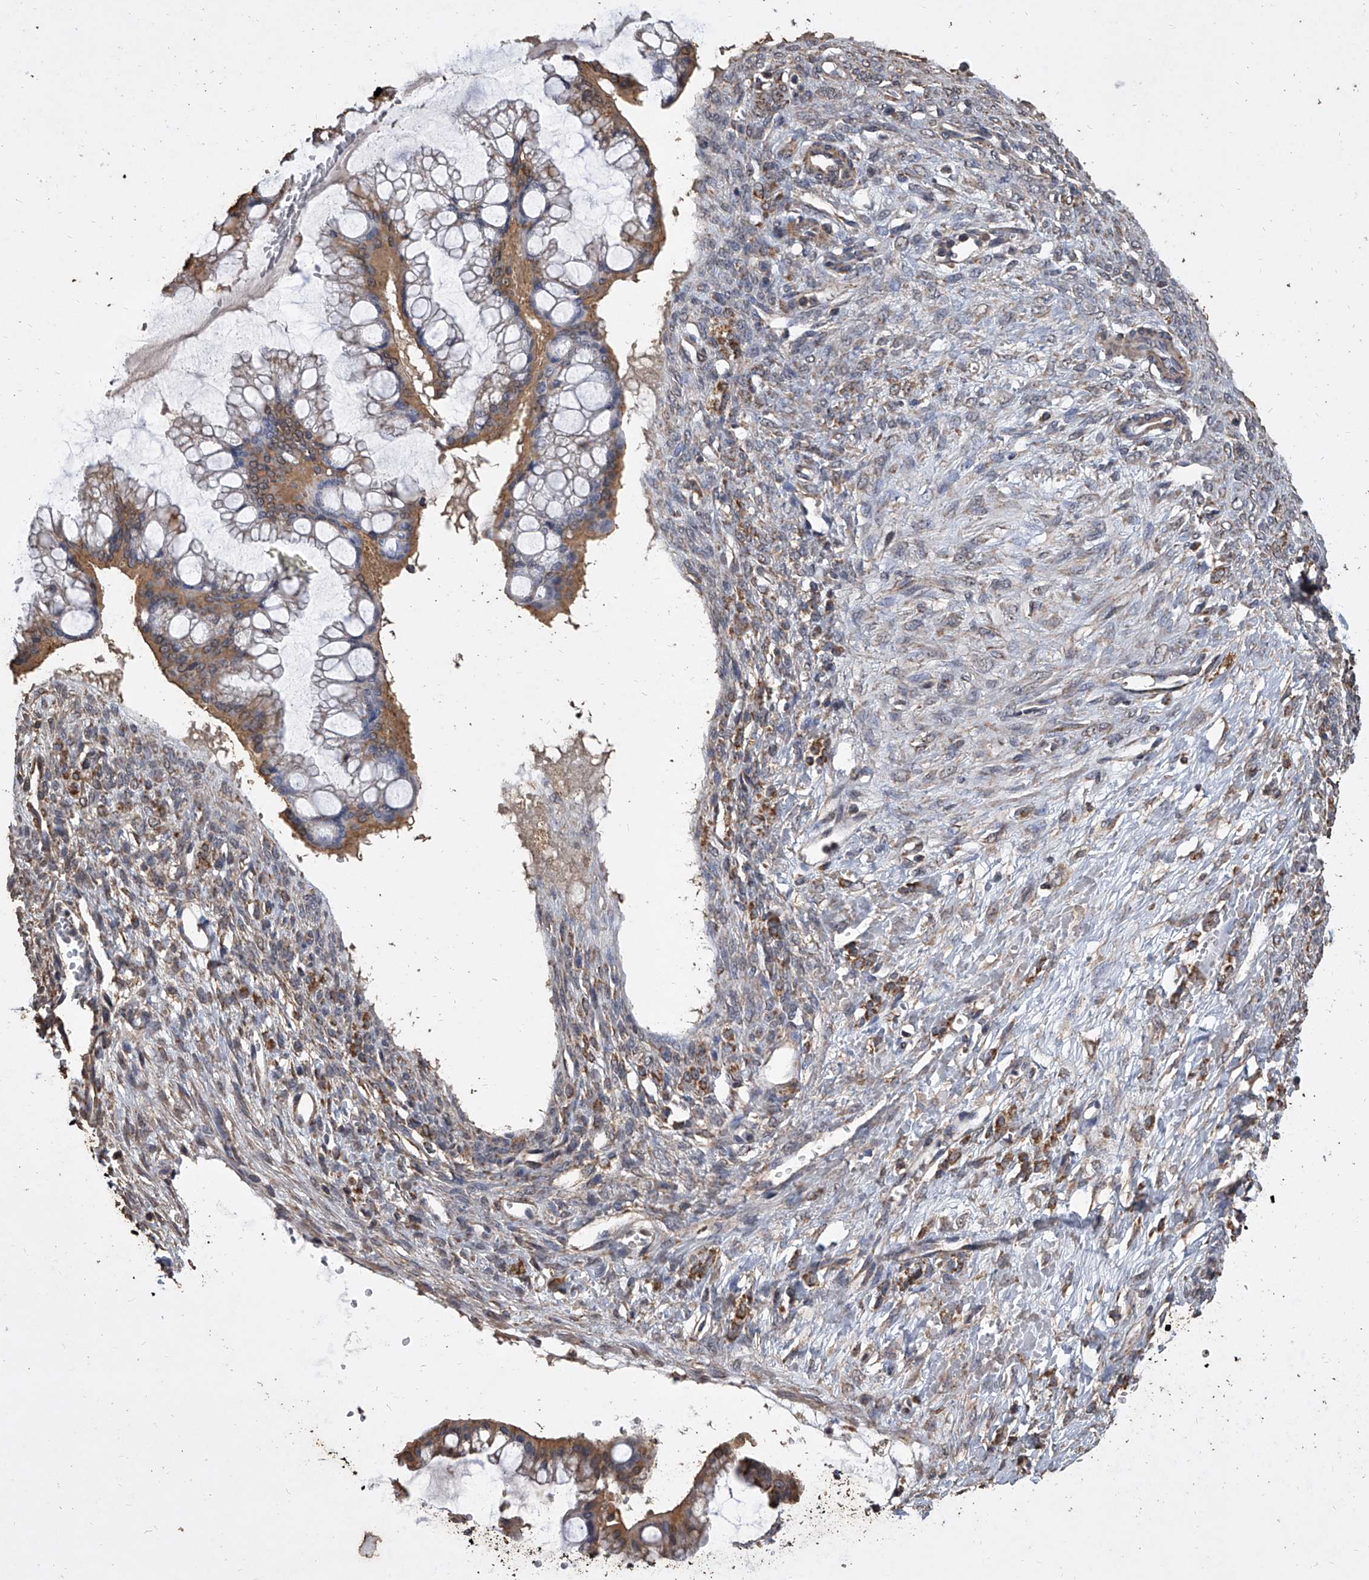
{"staining": {"intensity": "moderate", "quantity": ">75%", "location": "cytoplasmic/membranous"}, "tissue": "ovarian cancer", "cell_type": "Tumor cells", "image_type": "cancer", "snomed": [{"axis": "morphology", "description": "Cystadenocarcinoma, mucinous, NOS"}, {"axis": "topography", "description": "Ovary"}], "caption": "Tumor cells reveal moderate cytoplasmic/membranous staining in about >75% of cells in ovarian mucinous cystadenocarcinoma.", "gene": "MRPL28", "patient": {"sex": "female", "age": 73}}